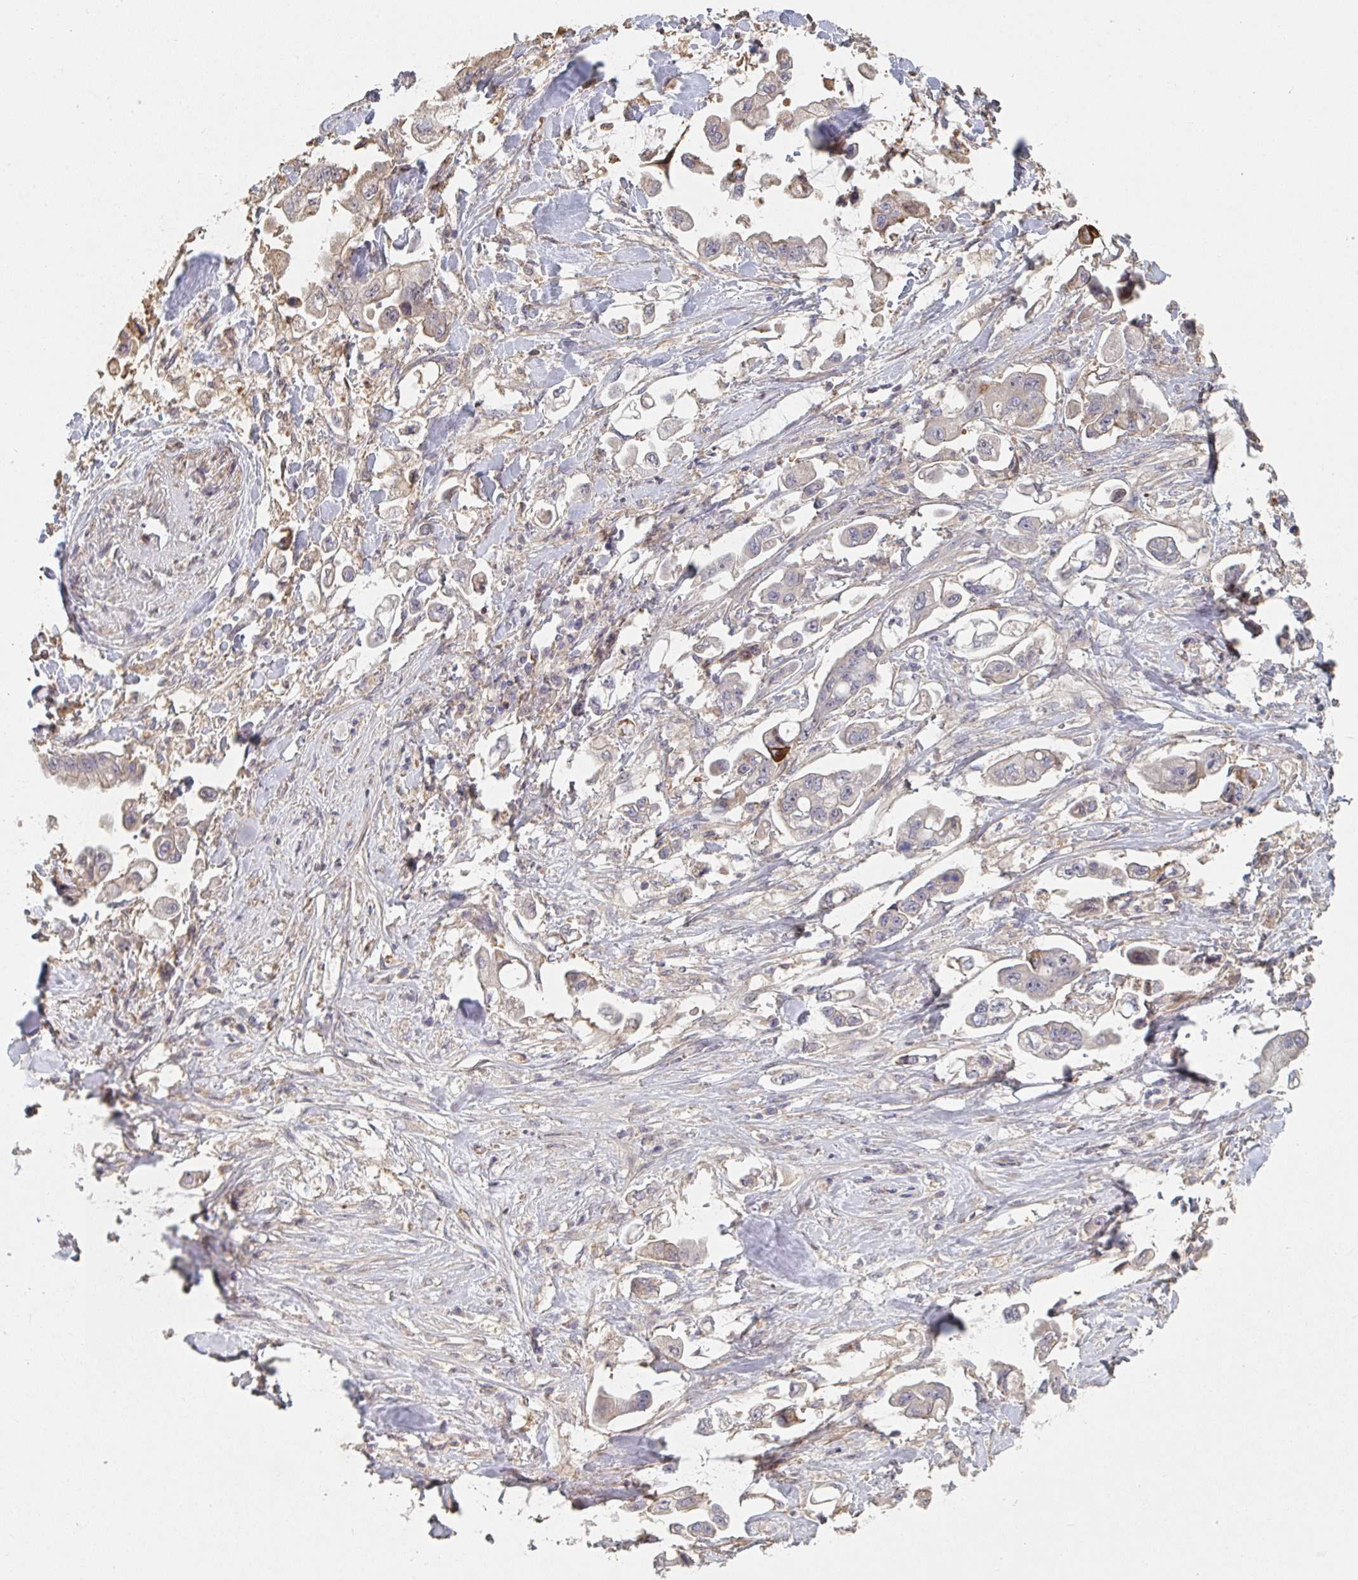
{"staining": {"intensity": "weak", "quantity": "<25%", "location": "cytoplasmic/membranous"}, "tissue": "stomach cancer", "cell_type": "Tumor cells", "image_type": "cancer", "snomed": [{"axis": "morphology", "description": "Adenocarcinoma, NOS"}, {"axis": "topography", "description": "Stomach"}], "caption": "Immunohistochemistry (IHC) histopathology image of neoplastic tissue: human stomach adenocarcinoma stained with DAB displays no significant protein expression in tumor cells.", "gene": "PTEN", "patient": {"sex": "male", "age": 62}}